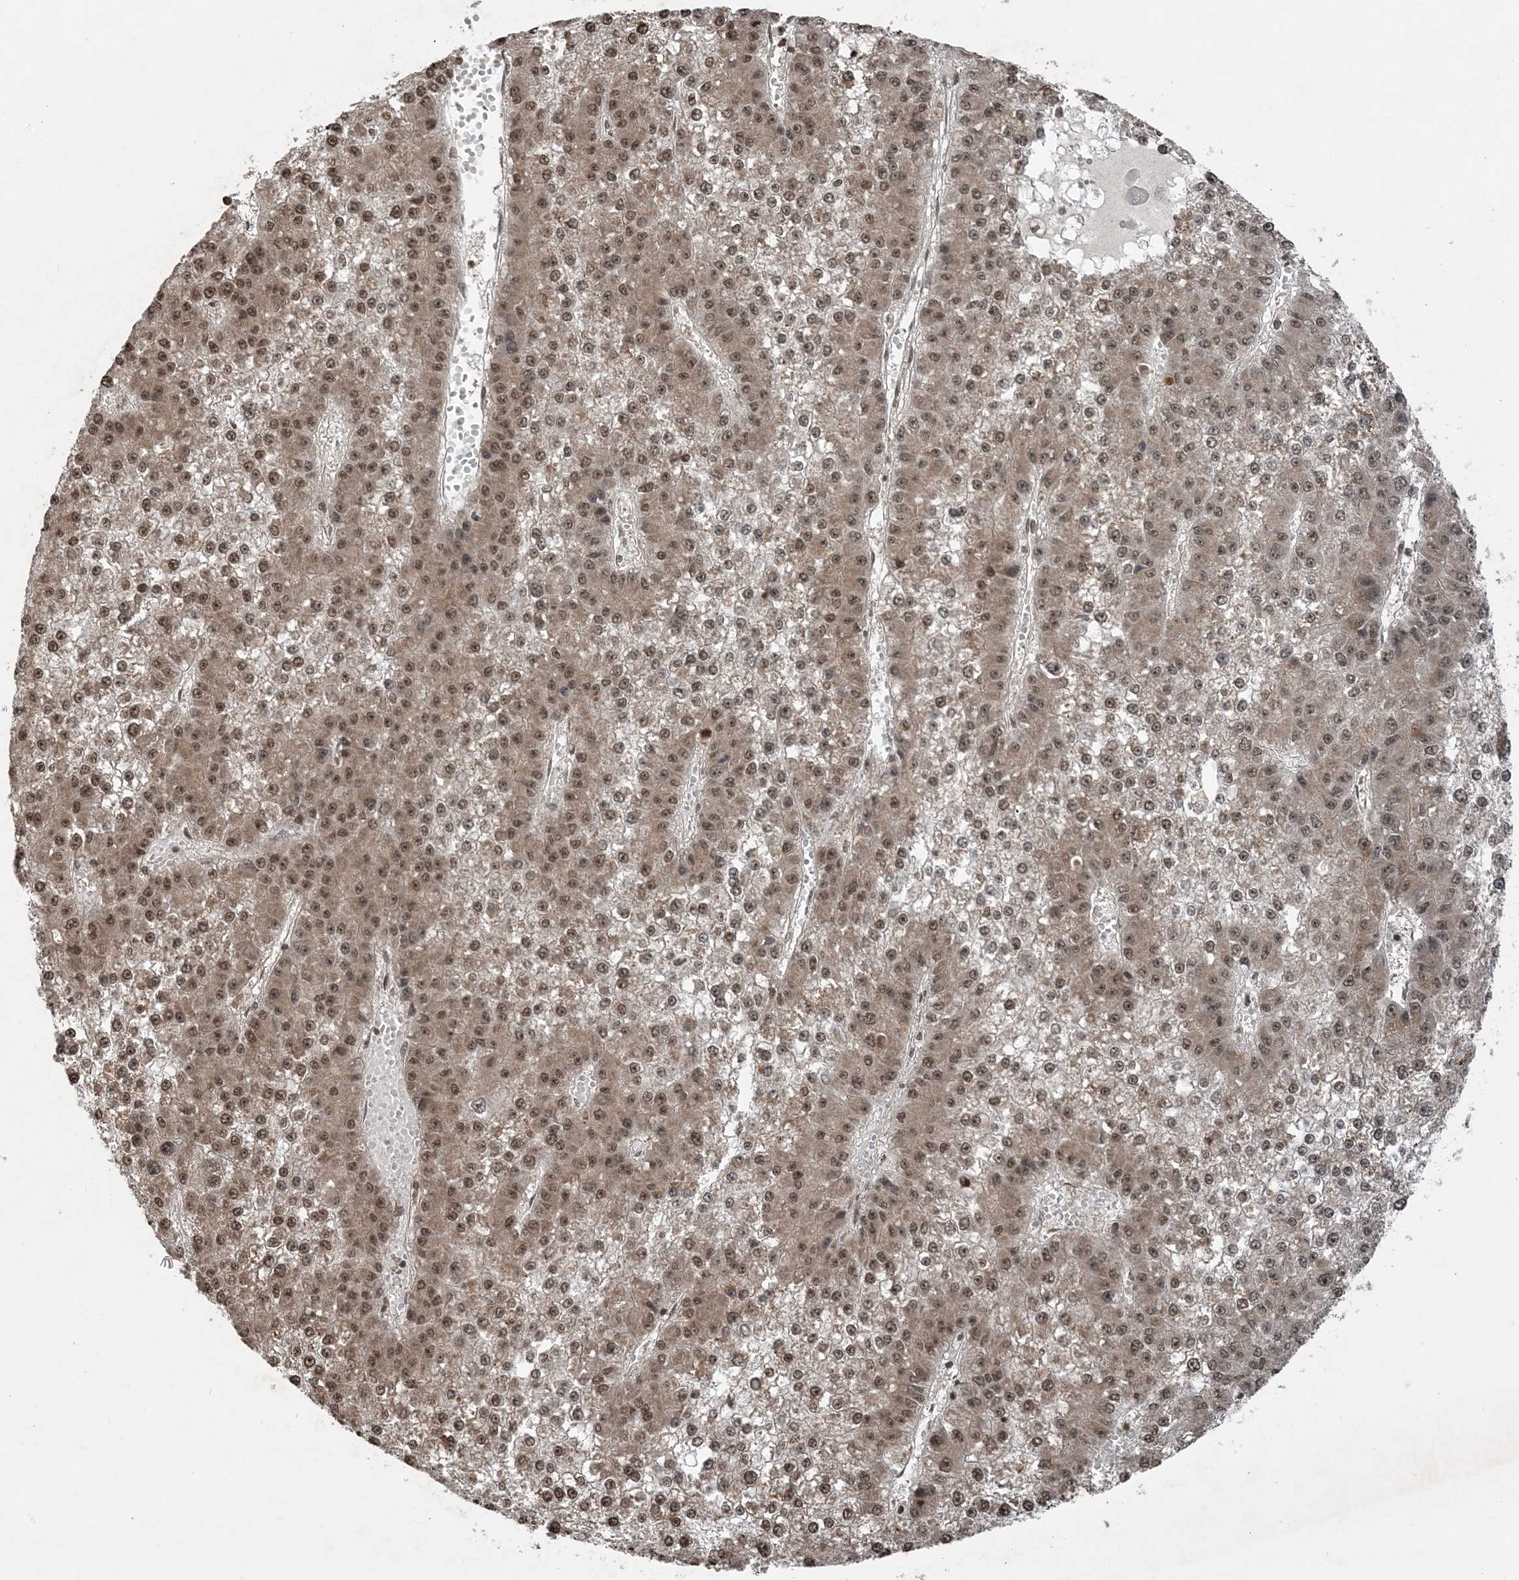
{"staining": {"intensity": "moderate", "quantity": ">75%", "location": "nuclear"}, "tissue": "liver cancer", "cell_type": "Tumor cells", "image_type": "cancer", "snomed": [{"axis": "morphology", "description": "Carcinoma, Hepatocellular, NOS"}, {"axis": "topography", "description": "Liver"}], "caption": "This is a histology image of immunohistochemistry (IHC) staining of liver hepatocellular carcinoma, which shows moderate expression in the nuclear of tumor cells.", "gene": "ZFAND2B", "patient": {"sex": "female", "age": 73}}